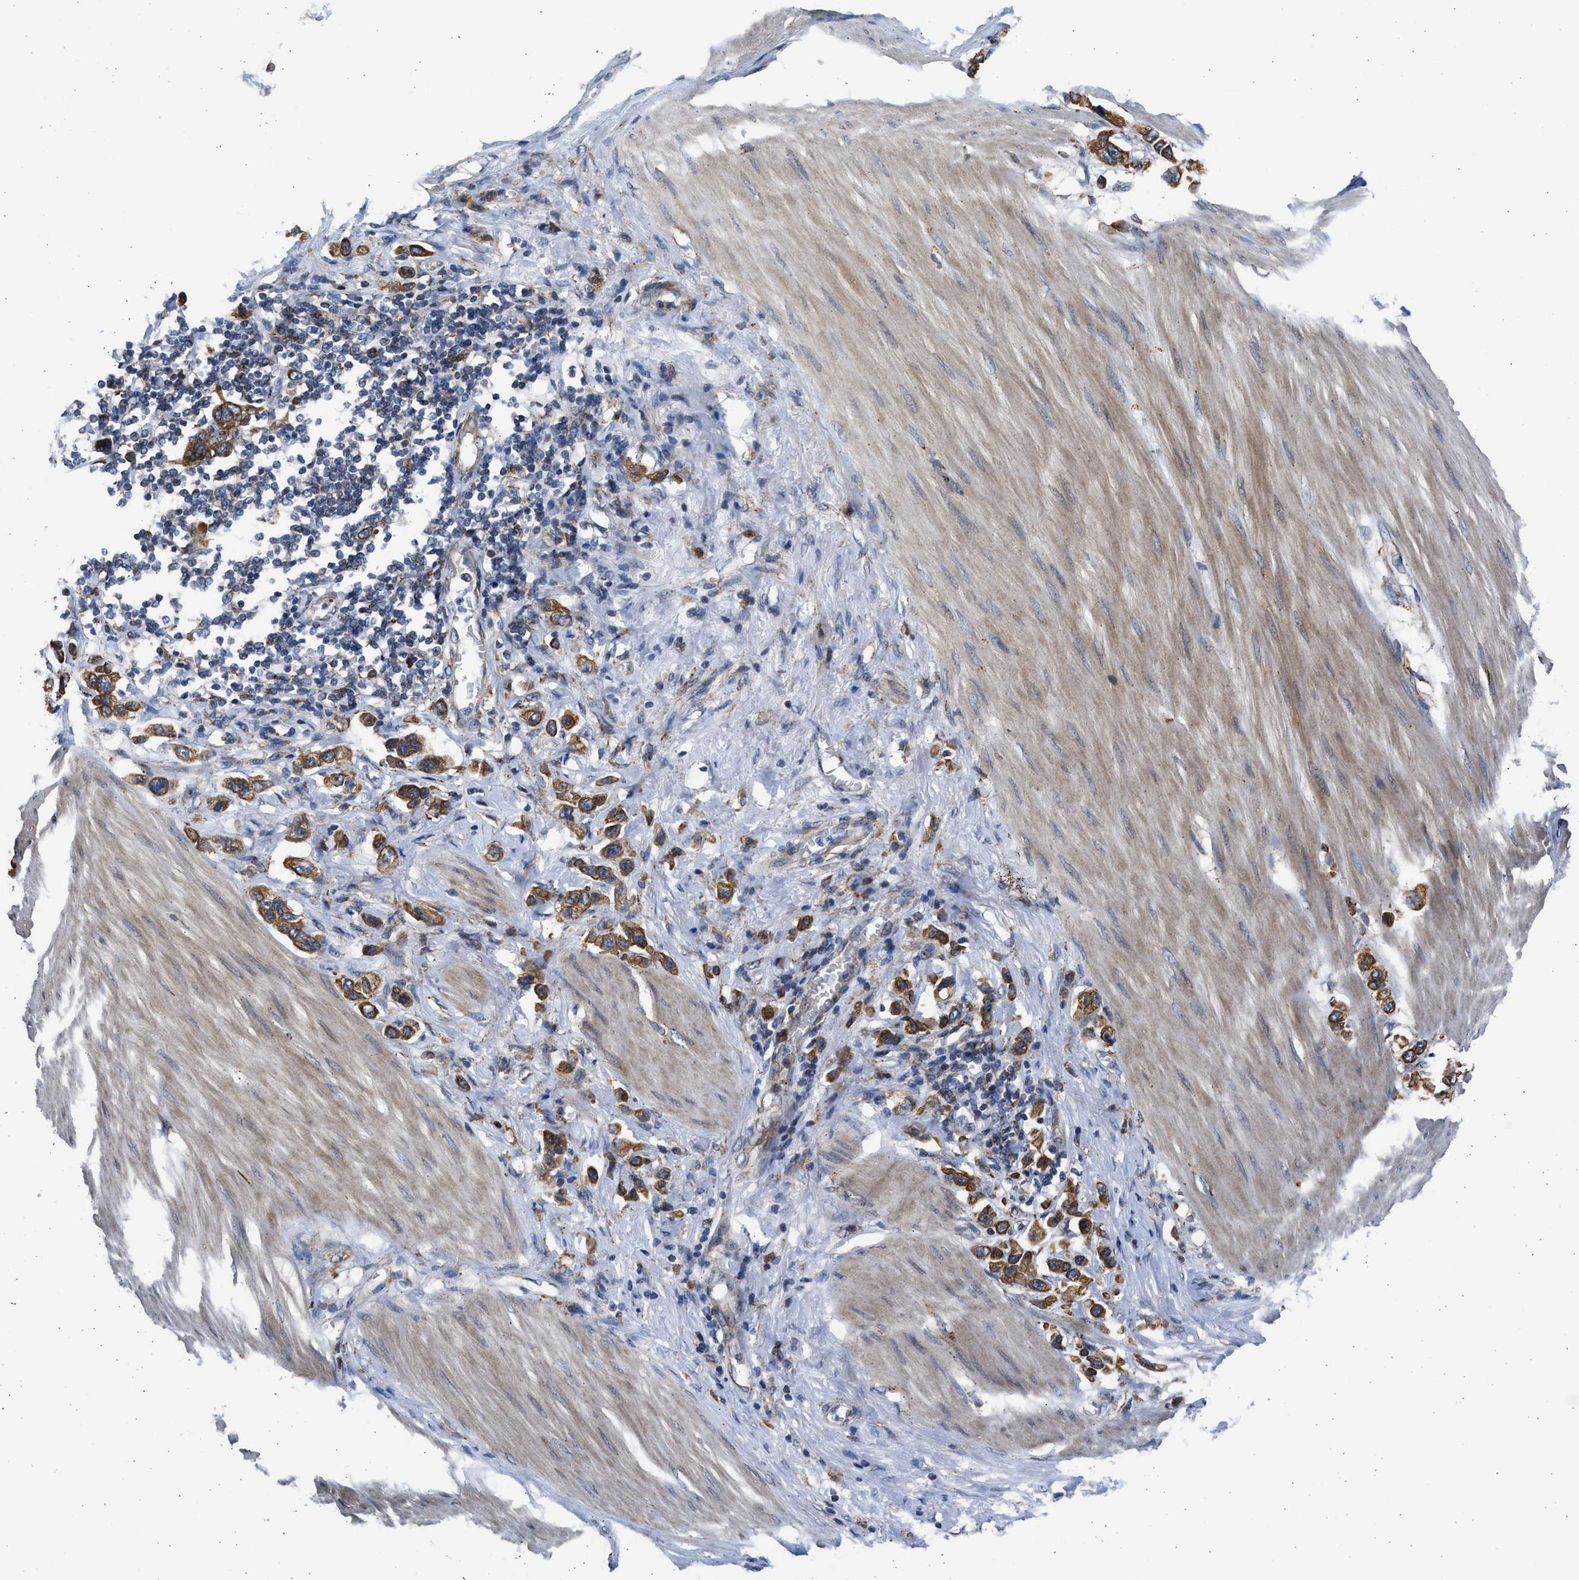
{"staining": {"intensity": "strong", "quantity": ">75%", "location": "cytoplasmic/membranous"}, "tissue": "stomach cancer", "cell_type": "Tumor cells", "image_type": "cancer", "snomed": [{"axis": "morphology", "description": "Adenocarcinoma, NOS"}, {"axis": "topography", "description": "Stomach"}], "caption": "DAB immunohistochemical staining of stomach cancer (adenocarcinoma) reveals strong cytoplasmic/membranous protein expression in approximately >75% of tumor cells. The protein of interest is stained brown, and the nuclei are stained in blue (DAB (3,3'-diaminobenzidine) IHC with brightfield microscopy, high magnification).", "gene": "PLD2", "patient": {"sex": "female", "age": 65}}